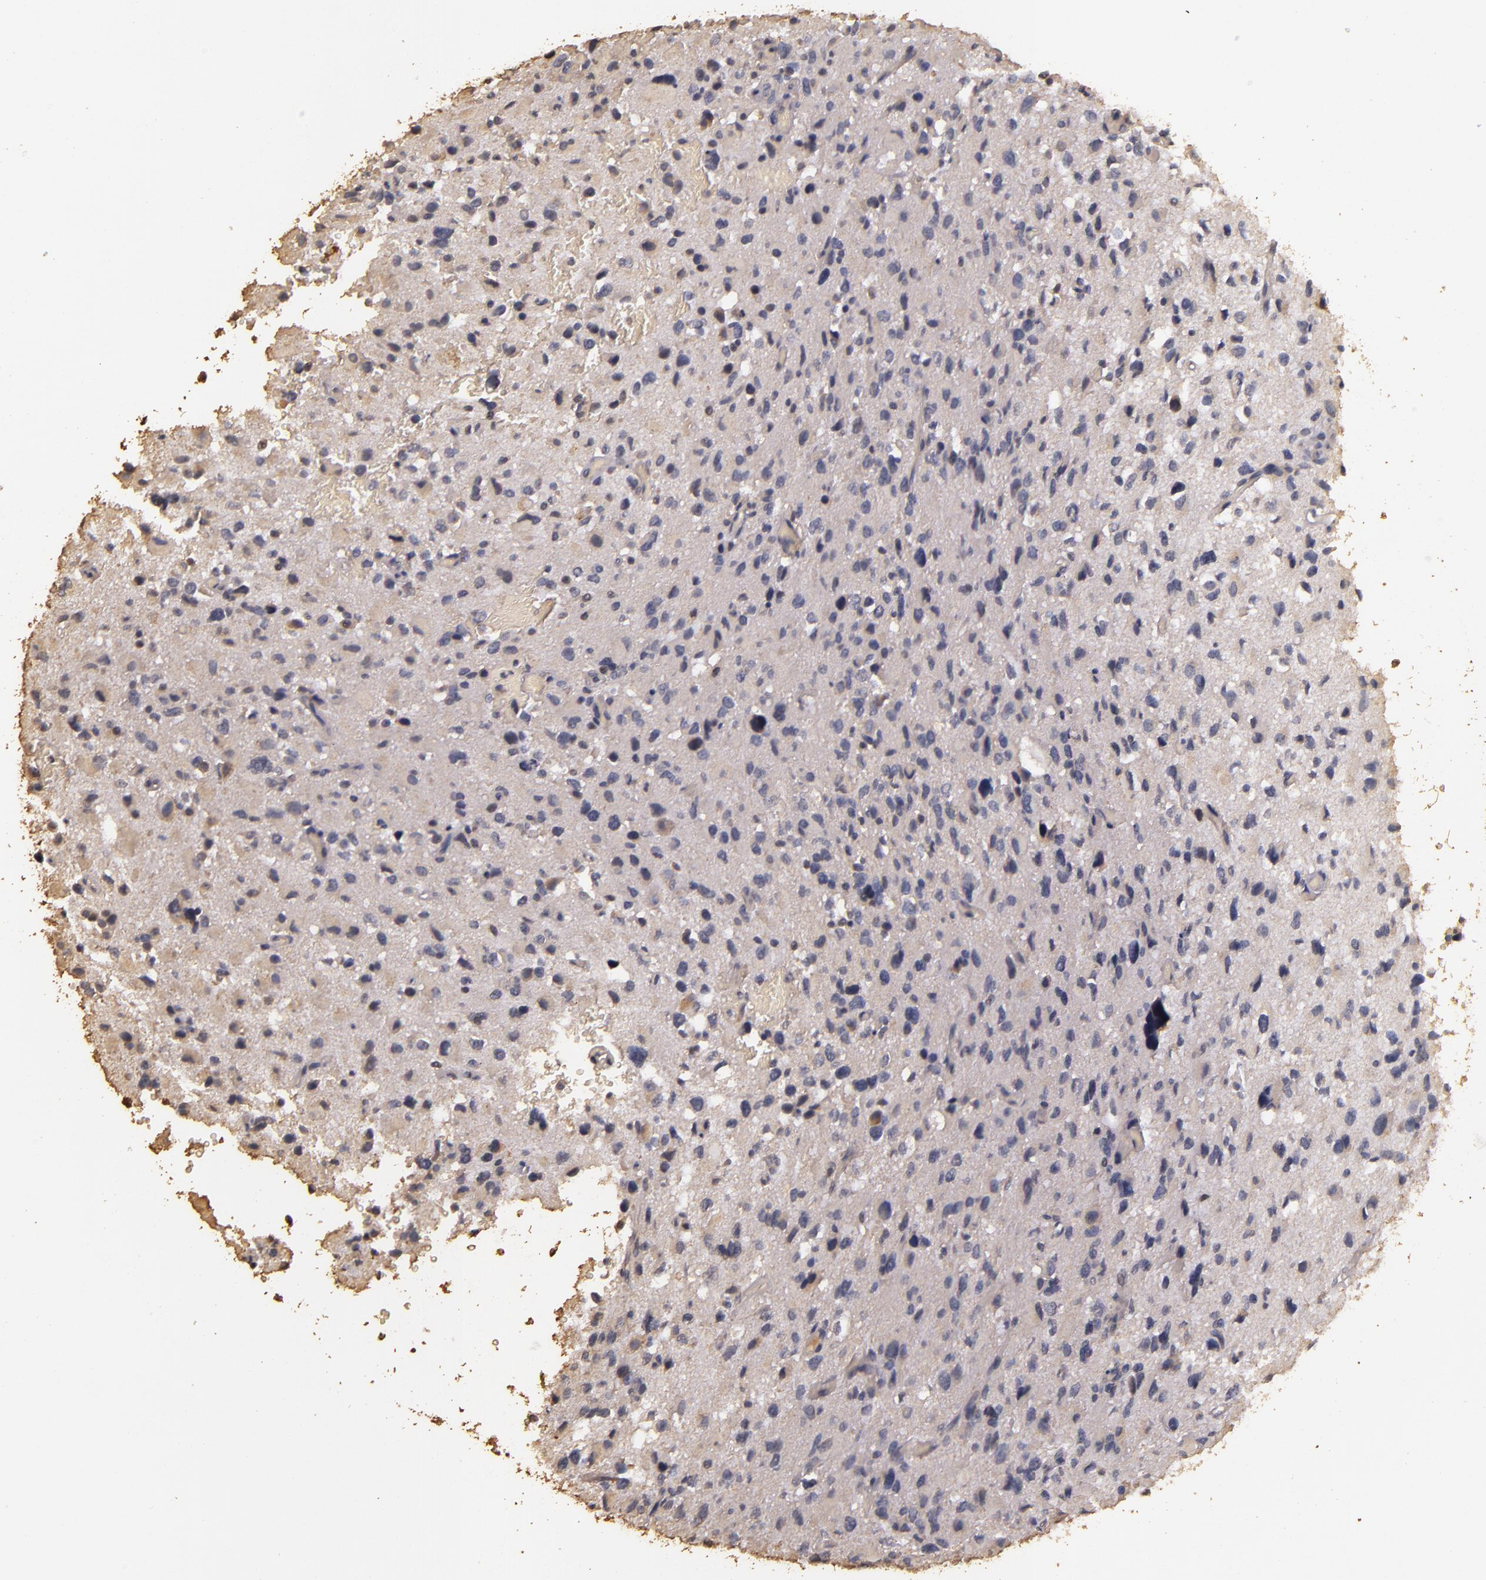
{"staining": {"intensity": "negative", "quantity": "none", "location": "none"}, "tissue": "glioma", "cell_type": "Tumor cells", "image_type": "cancer", "snomed": [{"axis": "morphology", "description": "Glioma, malignant, High grade"}, {"axis": "topography", "description": "Brain"}], "caption": "Tumor cells show no significant staining in glioma.", "gene": "BCL2L13", "patient": {"sex": "male", "age": 69}}